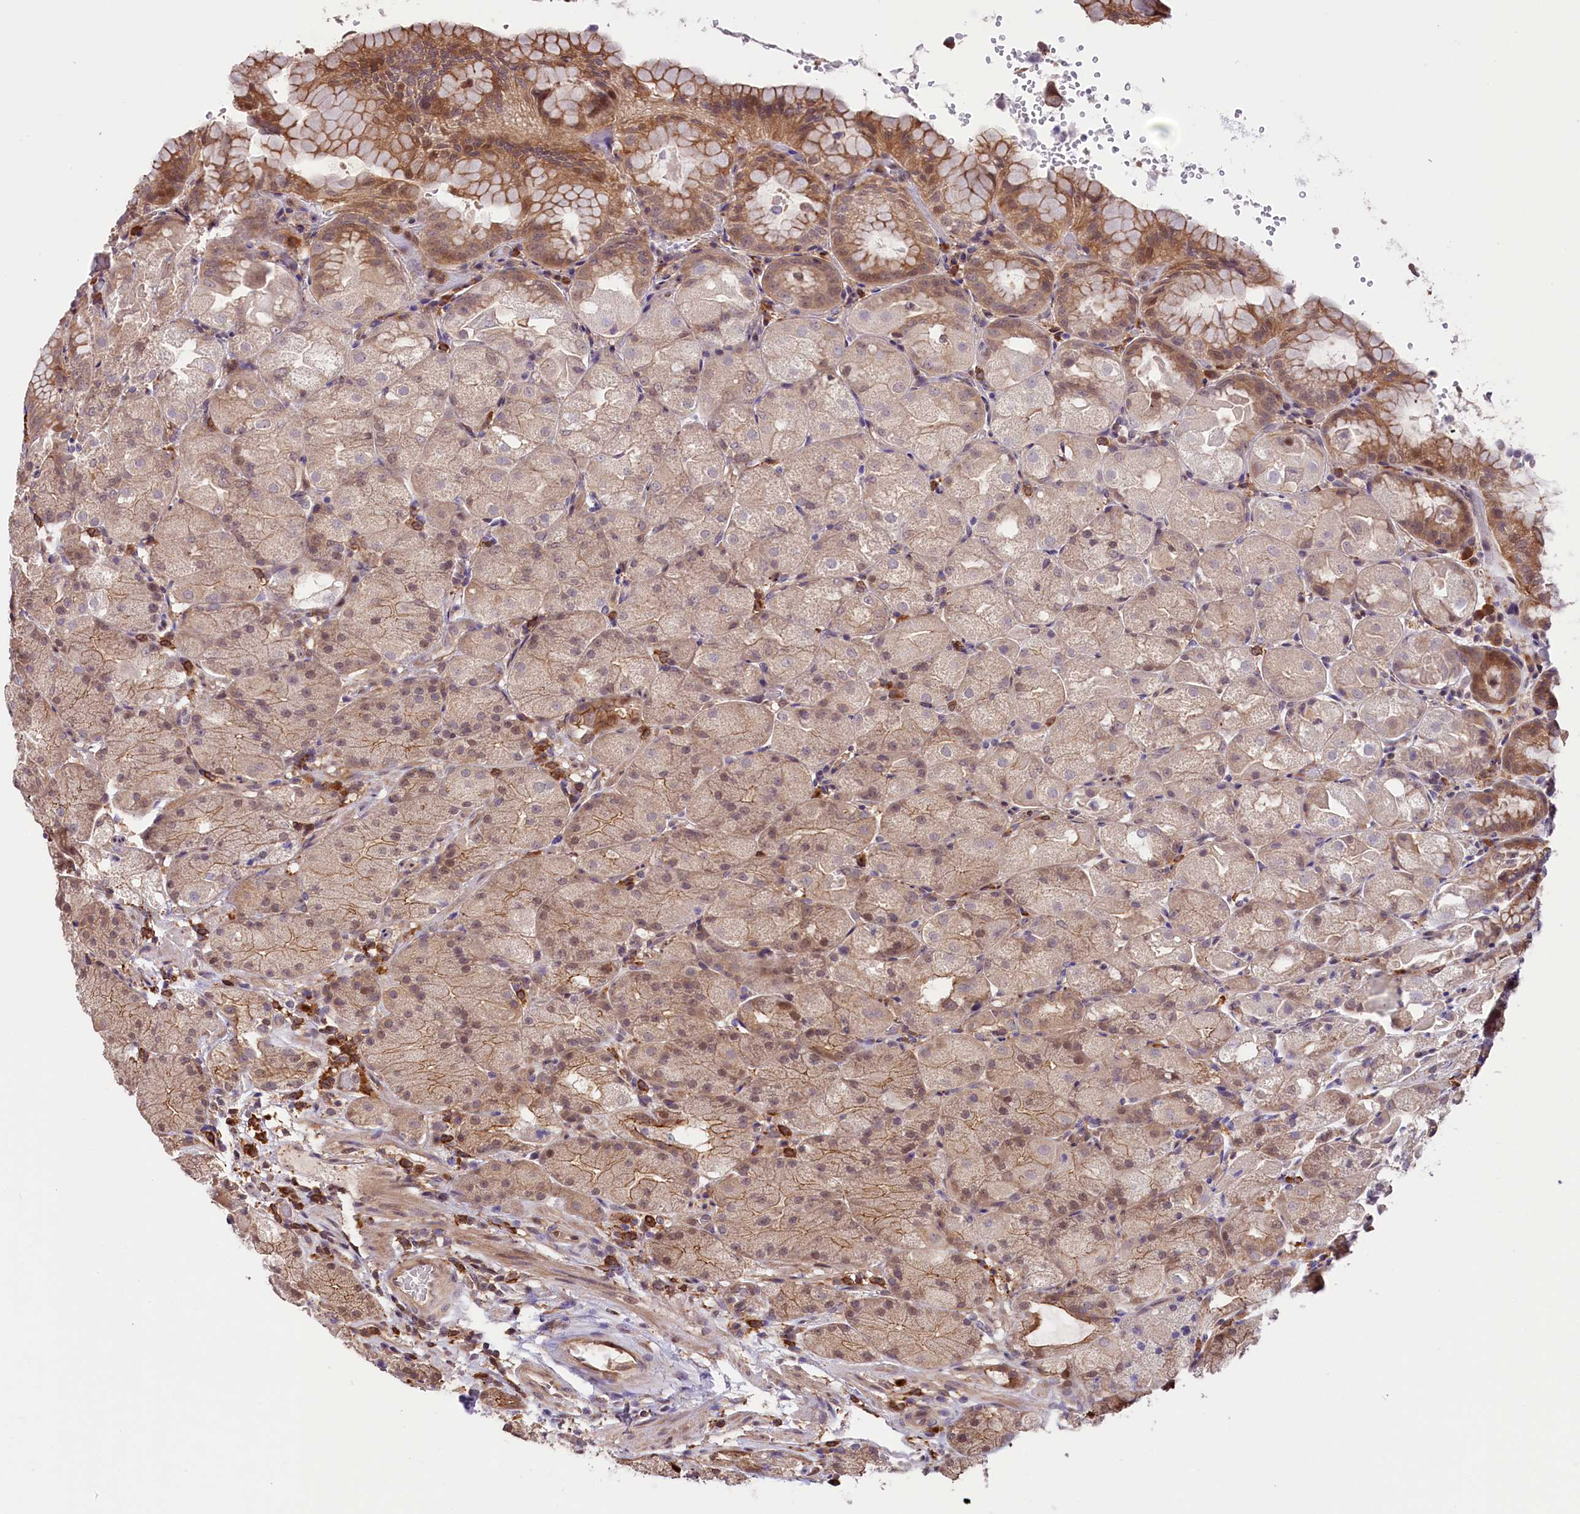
{"staining": {"intensity": "moderate", "quantity": "25%-75%", "location": "cytoplasmic/membranous,nuclear"}, "tissue": "stomach", "cell_type": "Glandular cells", "image_type": "normal", "snomed": [{"axis": "morphology", "description": "Normal tissue, NOS"}, {"axis": "topography", "description": "Stomach, upper"}, {"axis": "topography", "description": "Stomach, lower"}], "caption": "Protein expression analysis of normal human stomach reveals moderate cytoplasmic/membranous,nuclear positivity in approximately 25%-75% of glandular cells.", "gene": "RIC8A", "patient": {"sex": "male", "age": 62}}